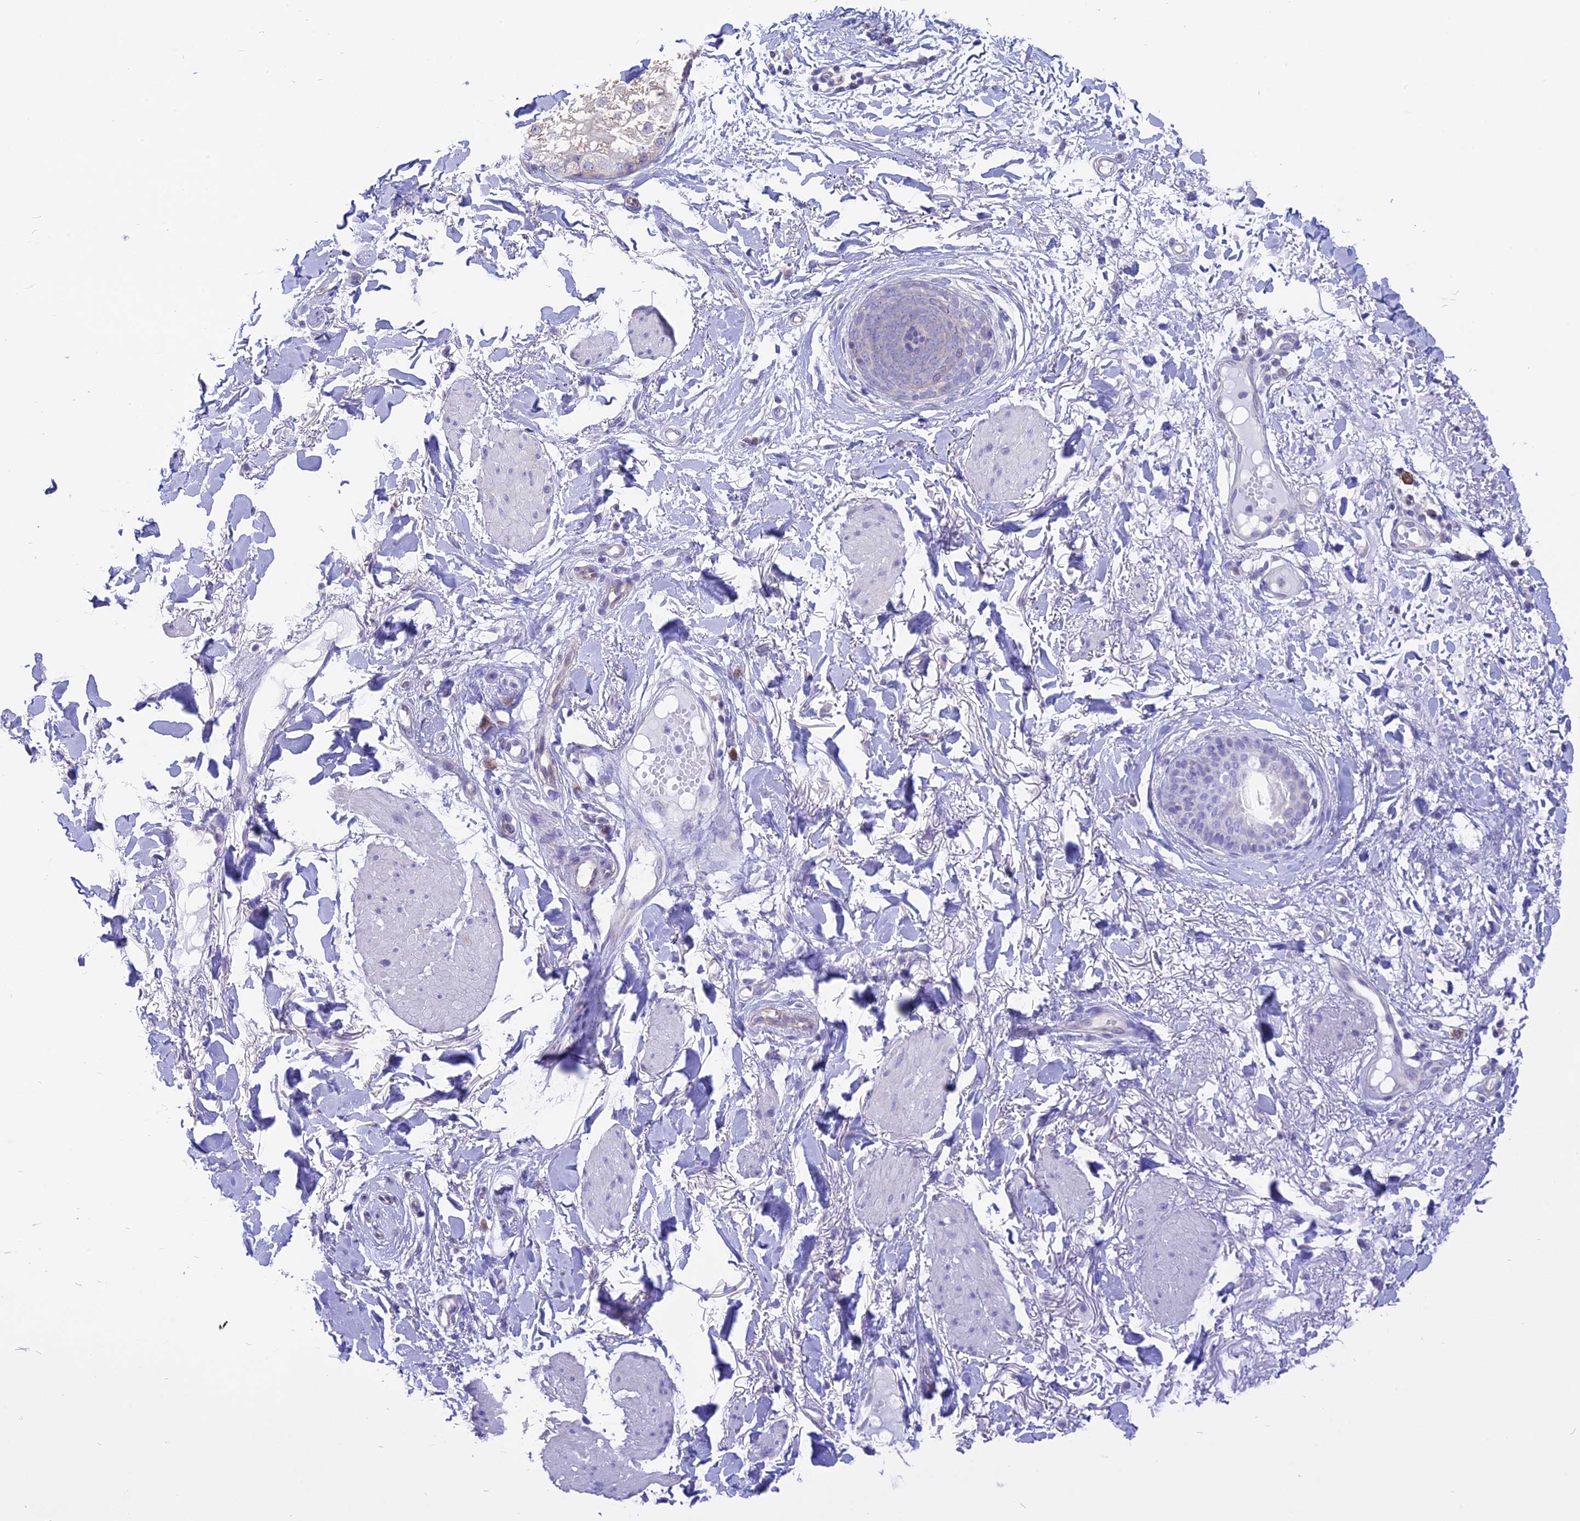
{"staining": {"intensity": "negative", "quantity": "none", "location": "none"}, "tissue": "skin cancer", "cell_type": "Tumor cells", "image_type": "cancer", "snomed": [{"axis": "morphology", "description": "Normal tissue, NOS"}, {"axis": "morphology", "description": "Basal cell carcinoma"}, {"axis": "topography", "description": "Skin"}], "caption": "Tumor cells are negative for brown protein staining in skin cancer. Brightfield microscopy of immunohistochemistry (IHC) stained with DAB (3,3'-diaminobenzidine) (brown) and hematoxylin (blue), captured at high magnification.", "gene": "DCAF16", "patient": {"sex": "male", "age": 64}}